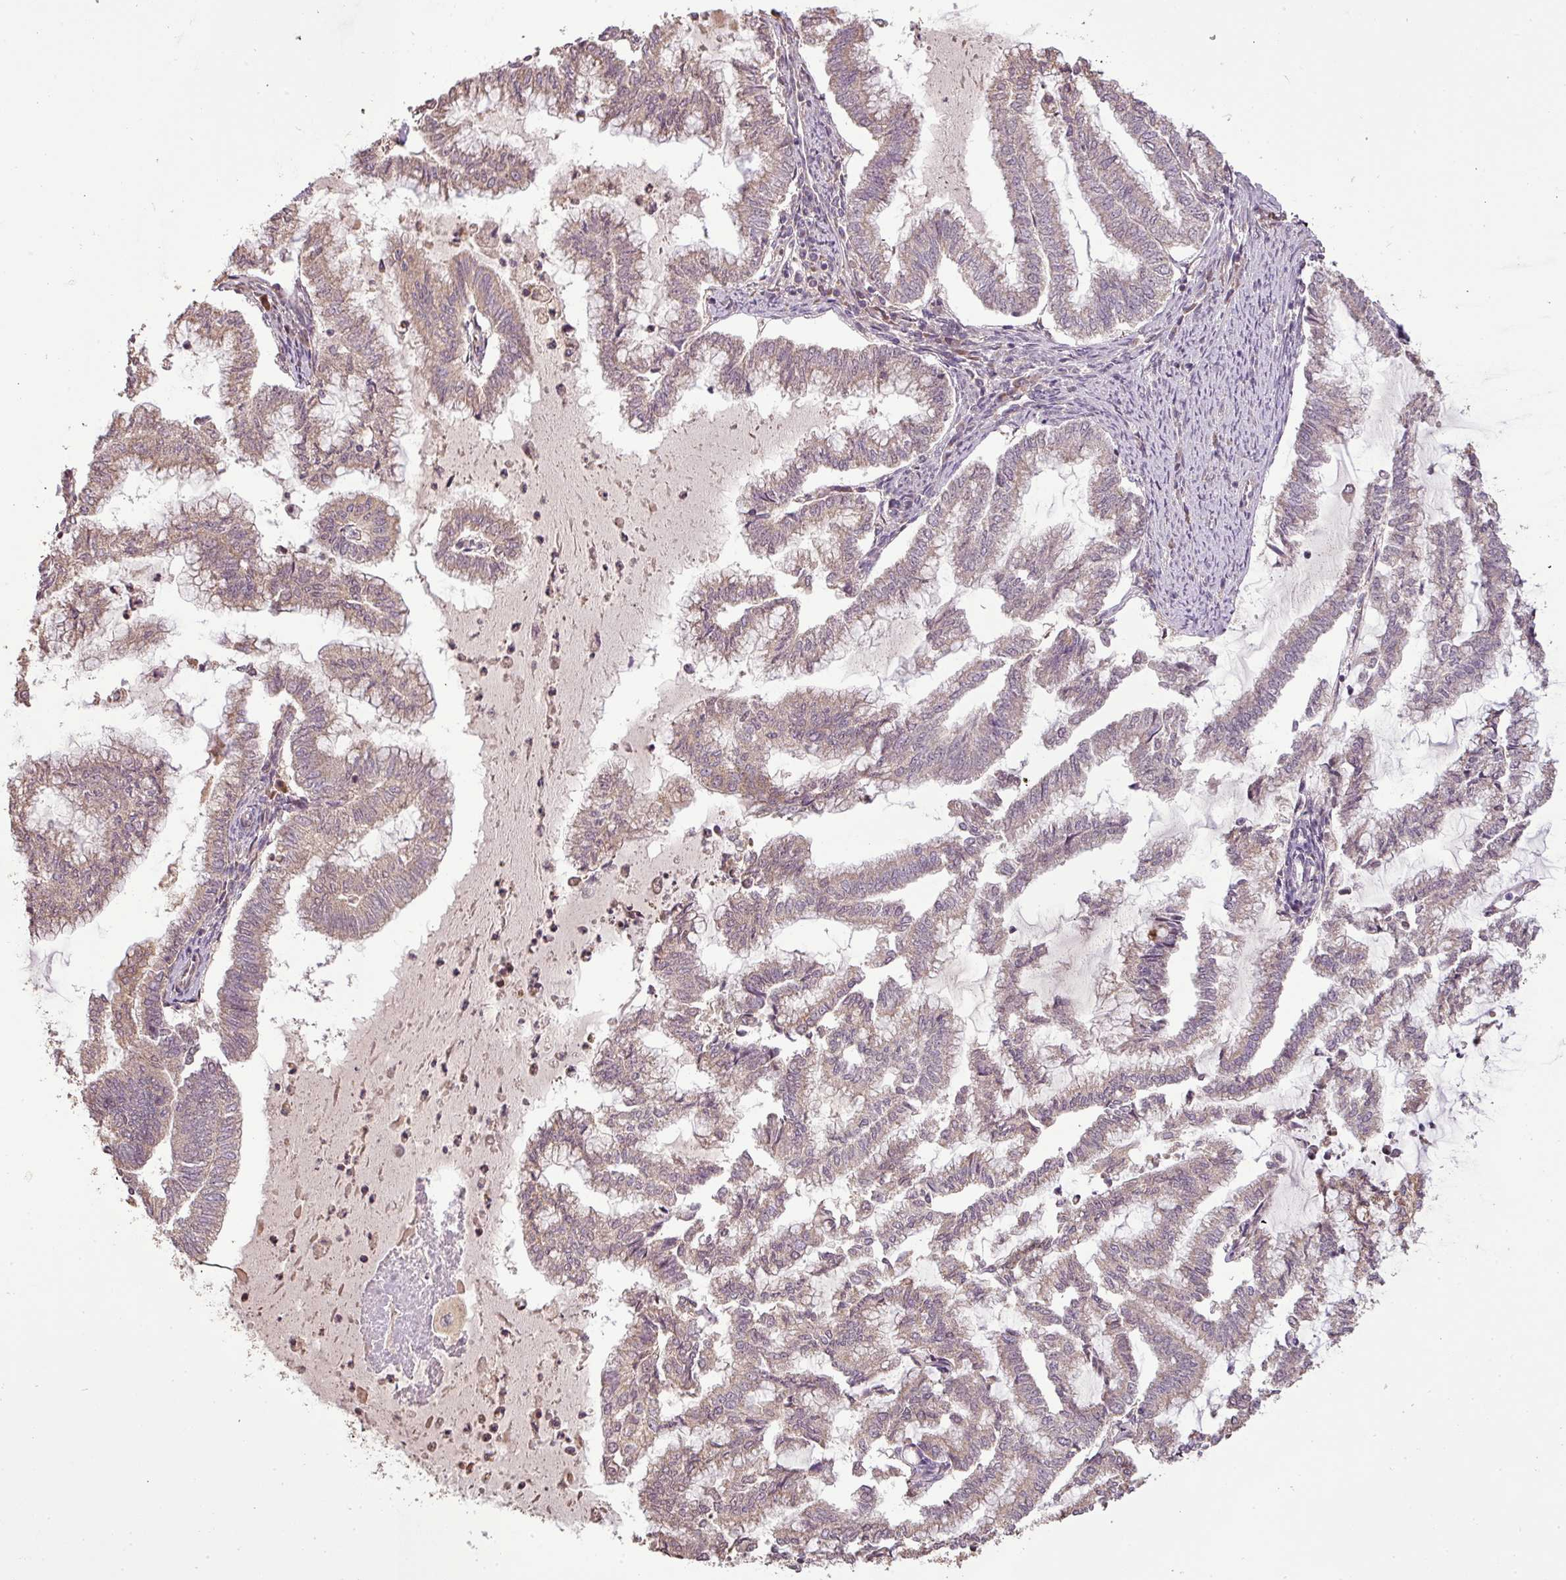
{"staining": {"intensity": "weak", "quantity": "<25%", "location": "cytoplasmic/membranous"}, "tissue": "endometrial cancer", "cell_type": "Tumor cells", "image_type": "cancer", "snomed": [{"axis": "morphology", "description": "Adenocarcinoma, NOS"}, {"axis": "topography", "description": "Endometrium"}], "caption": "Histopathology image shows no protein positivity in tumor cells of endometrial cancer (adenocarcinoma) tissue.", "gene": "FAIM", "patient": {"sex": "female", "age": 79}}